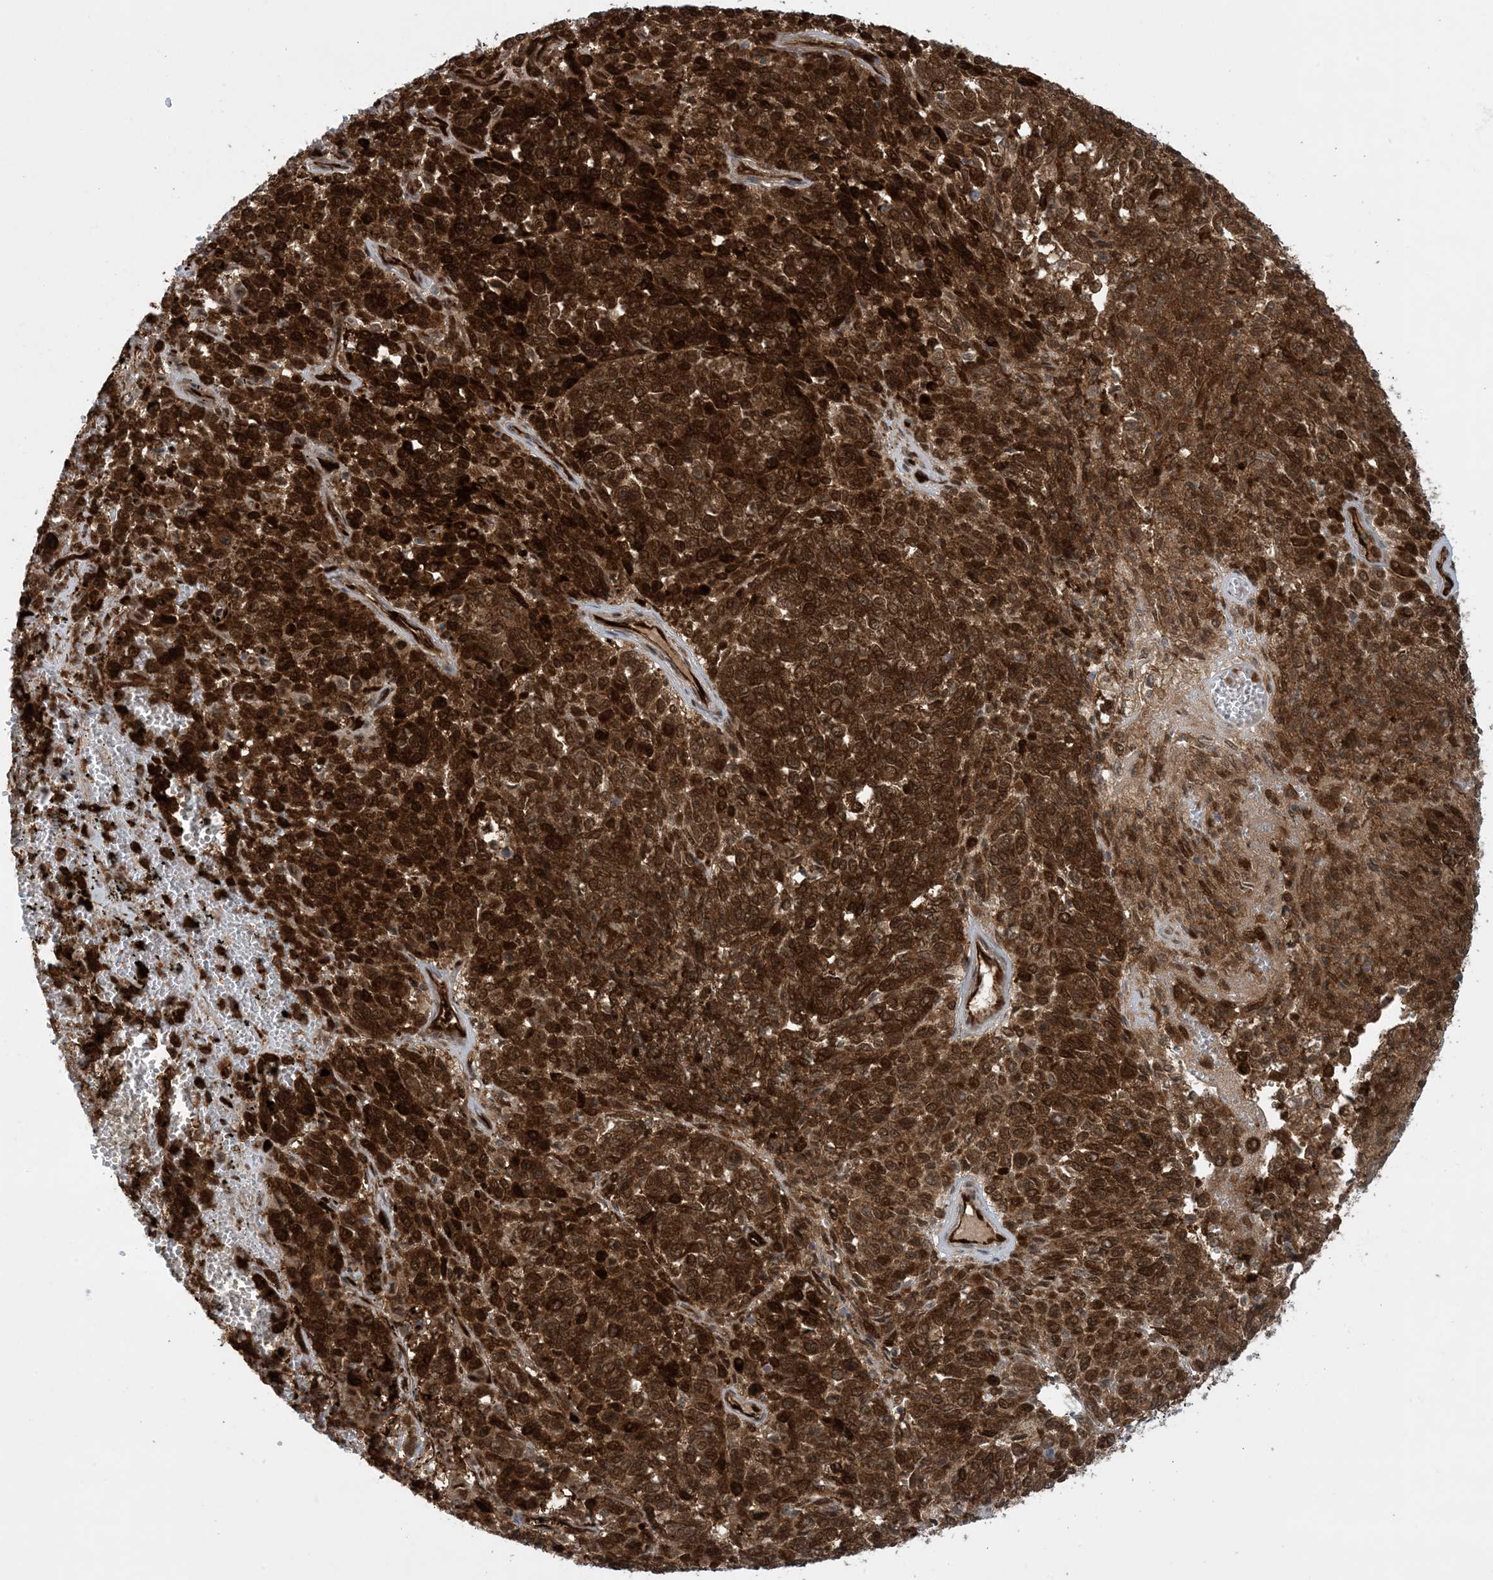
{"staining": {"intensity": "strong", "quantity": ">75%", "location": "cytoplasmic/membranous,nuclear"}, "tissue": "melanoma", "cell_type": "Tumor cells", "image_type": "cancer", "snomed": [{"axis": "morphology", "description": "Malignant melanoma, Metastatic site"}, {"axis": "topography", "description": "Pancreas"}], "caption": "IHC (DAB) staining of human melanoma reveals strong cytoplasmic/membranous and nuclear protein expression in about >75% of tumor cells. The protein of interest is stained brown, and the nuclei are stained in blue (DAB IHC with brightfield microscopy, high magnification).", "gene": "PPM1F", "patient": {"sex": "female", "age": 30}}